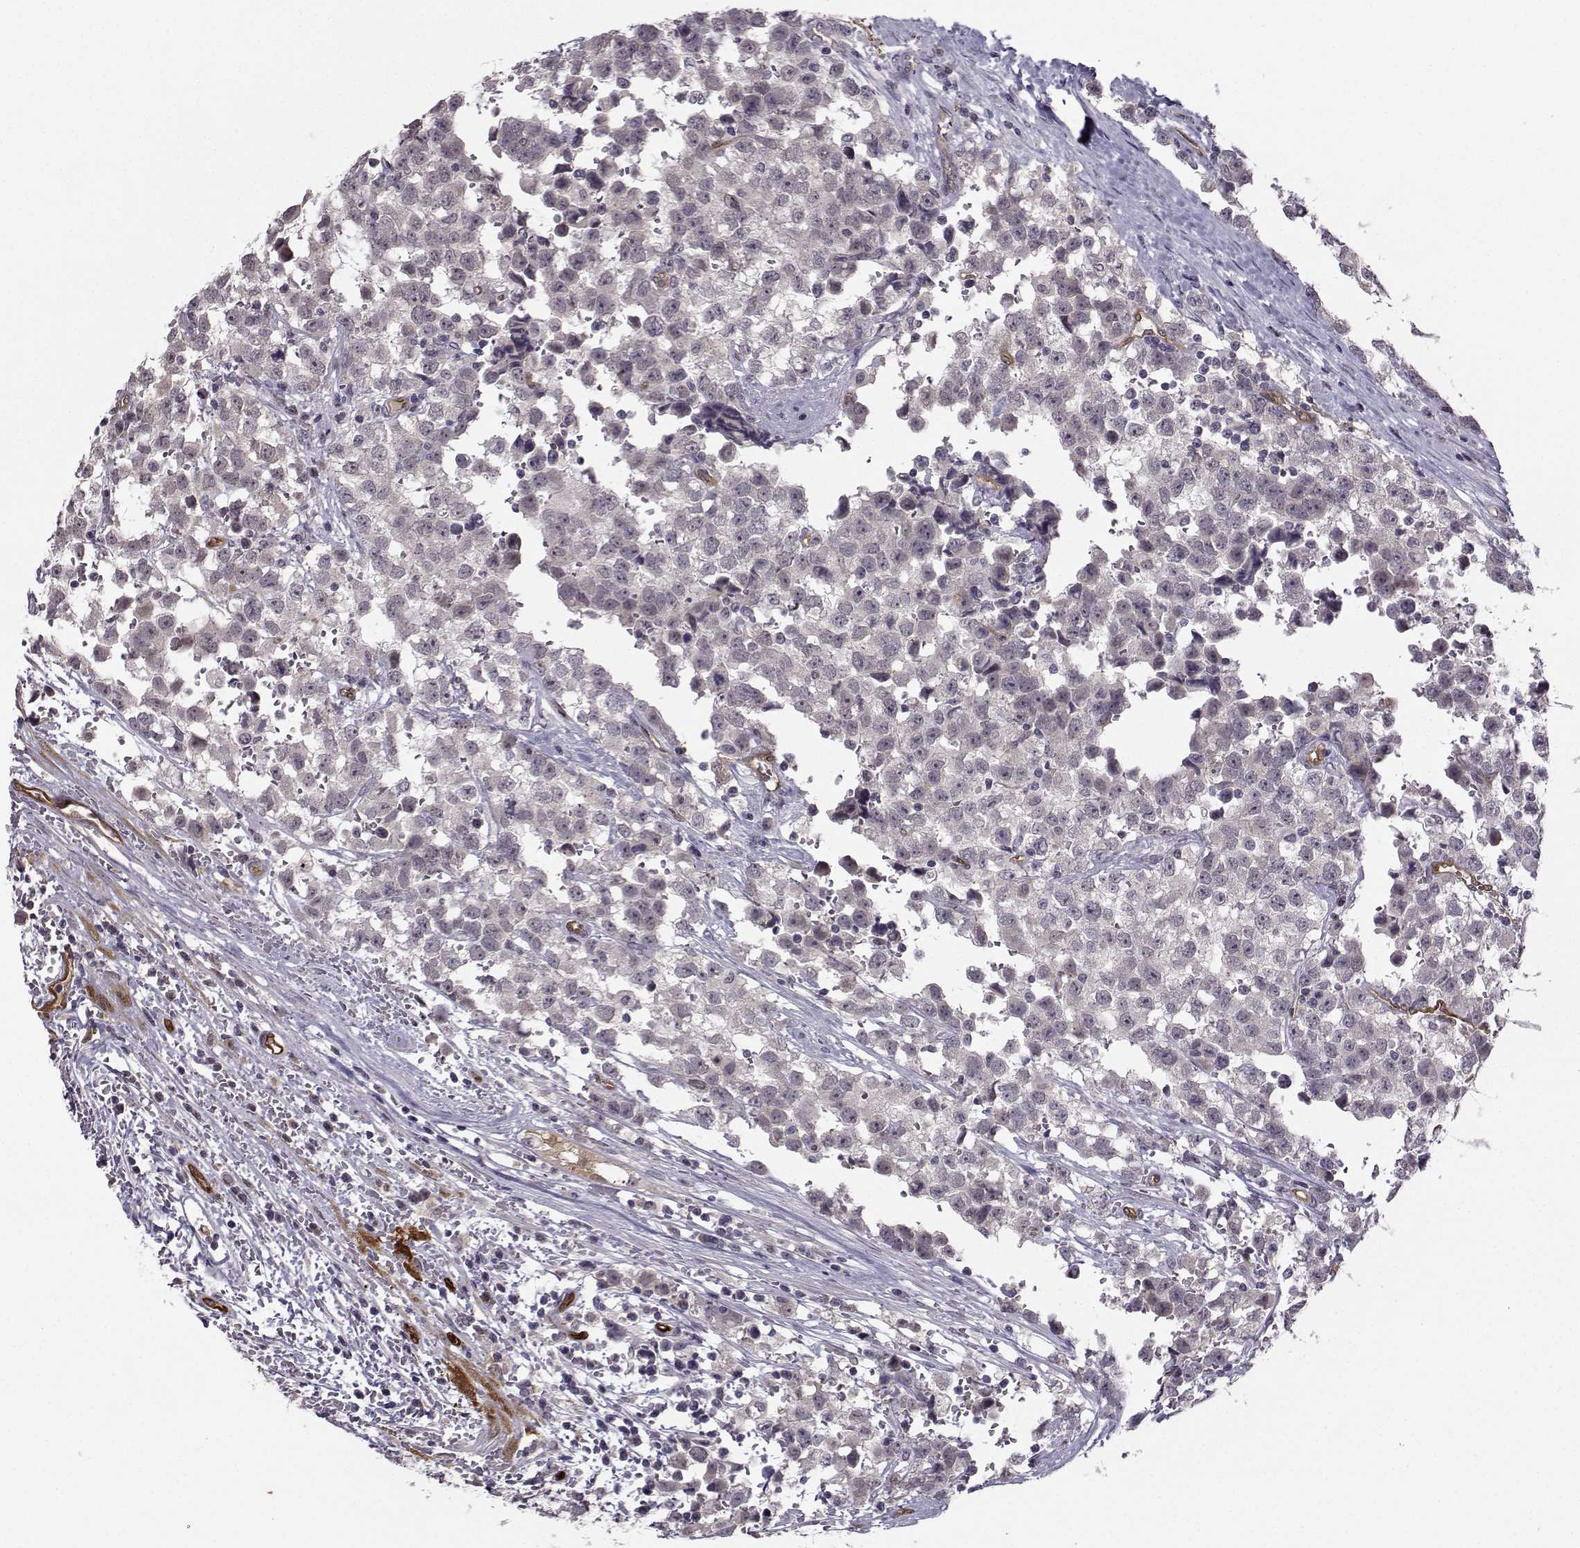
{"staining": {"intensity": "negative", "quantity": "none", "location": "none"}, "tissue": "testis cancer", "cell_type": "Tumor cells", "image_type": "cancer", "snomed": [{"axis": "morphology", "description": "Seminoma, NOS"}, {"axis": "topography", "description": "Testis"}], "caption": "Testis seminoma was stained to show a protein in brown. There is no significant expression in tumor cells.", "gene": "NQO1", "patient": {"sex": "male", "age": 34}}